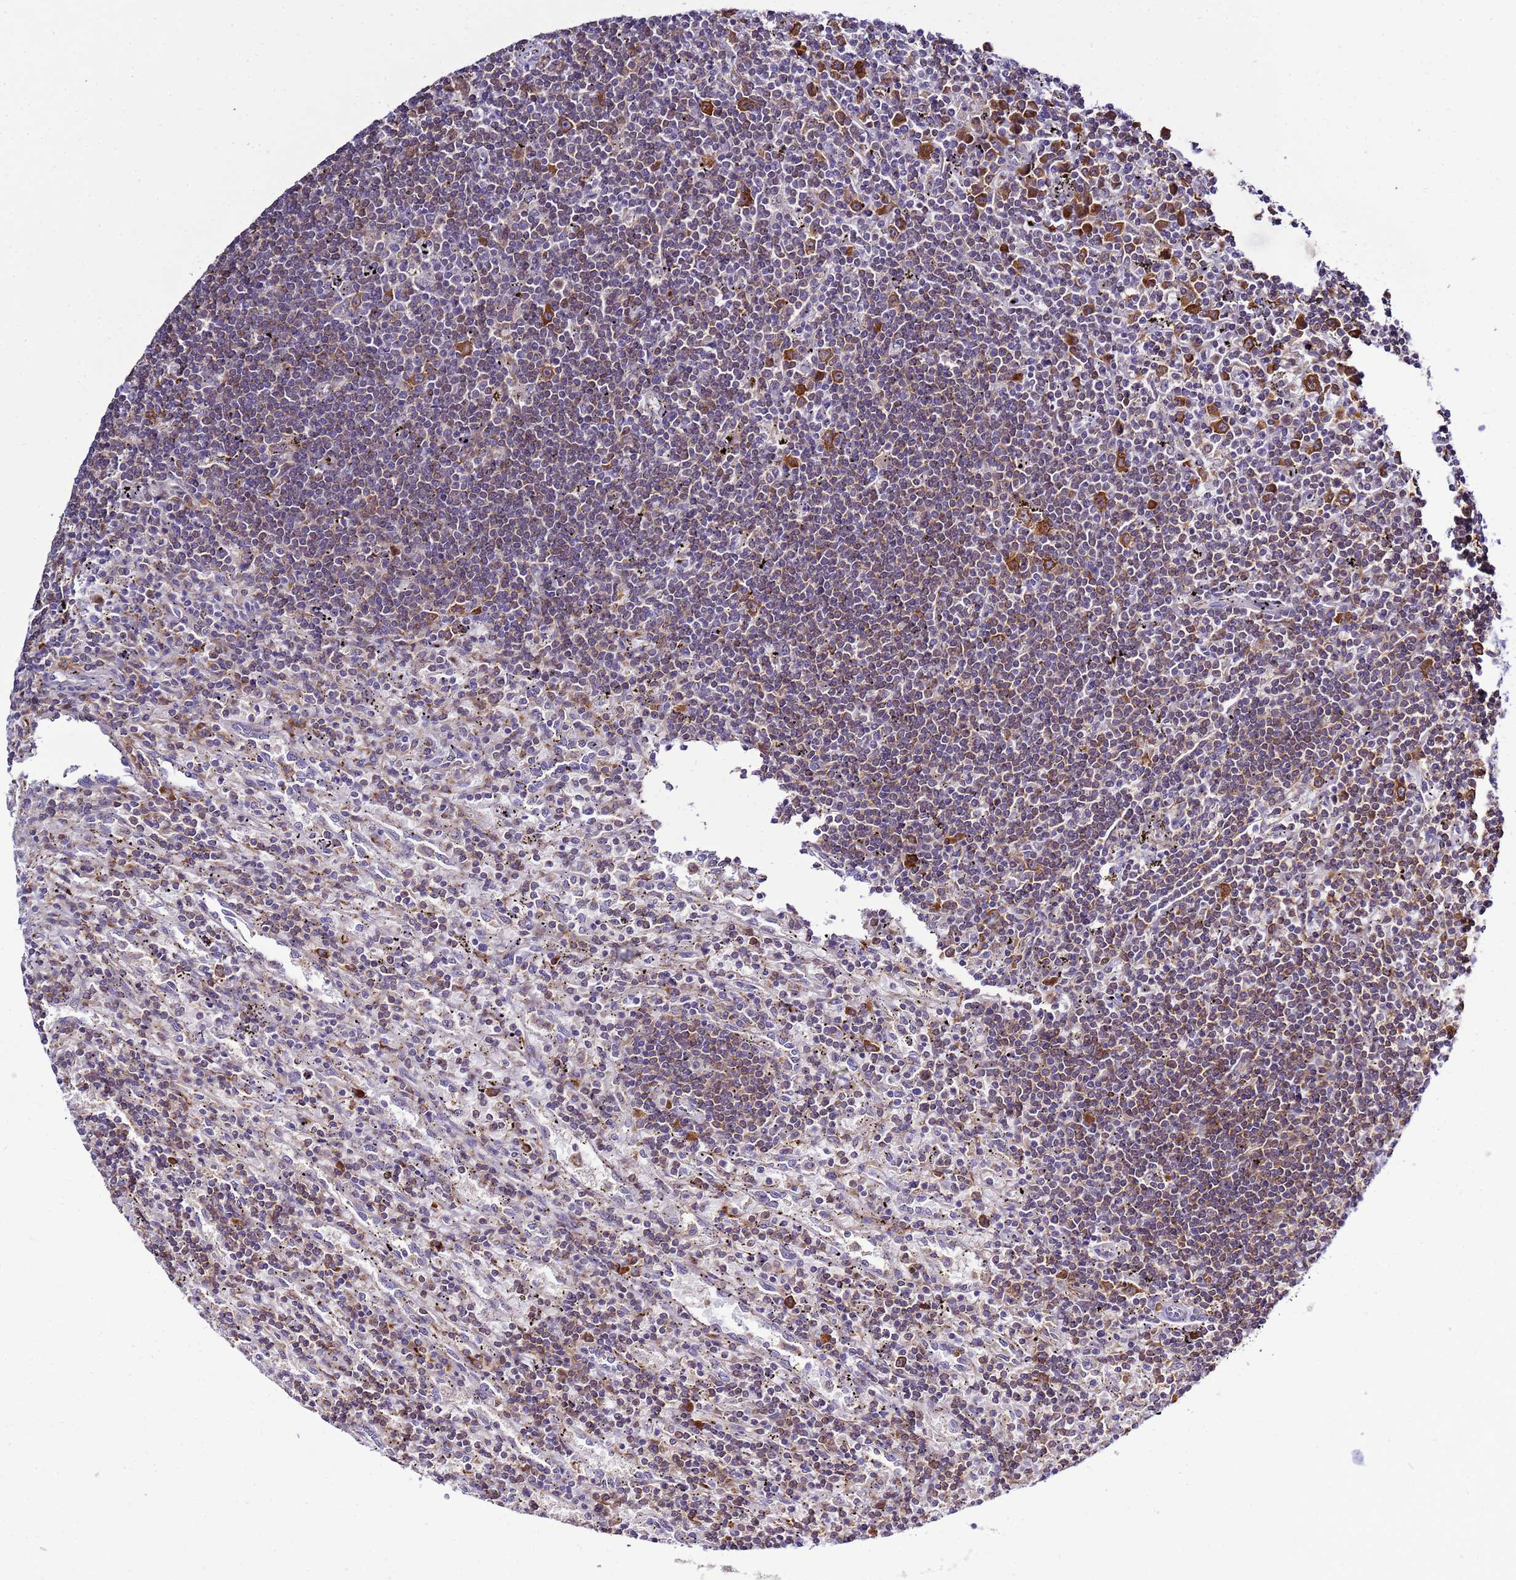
{"staining": {"intensity": "moderate", "quantity": "25%-75%", "location": "cytoplasmic/membranous"}, "tissue": "lymphoma", "cell_type": "Tumor cells", "image_type": "cancer", "snomed": [{"axis": "morphology", "description": "Malignant lymphoma, non-Hodgkin's type, Low grade"}, {"axis": "topography", "description": "Spleen"}], "caption": "This image demonstrates IHC staining of human lymphoma, with medium moderate cytoplasmic/membranous positivity in approximately 25%-75% of tumor cells.", "gene": "NOL8", "patient": {"sex": "male", "age": 76}}